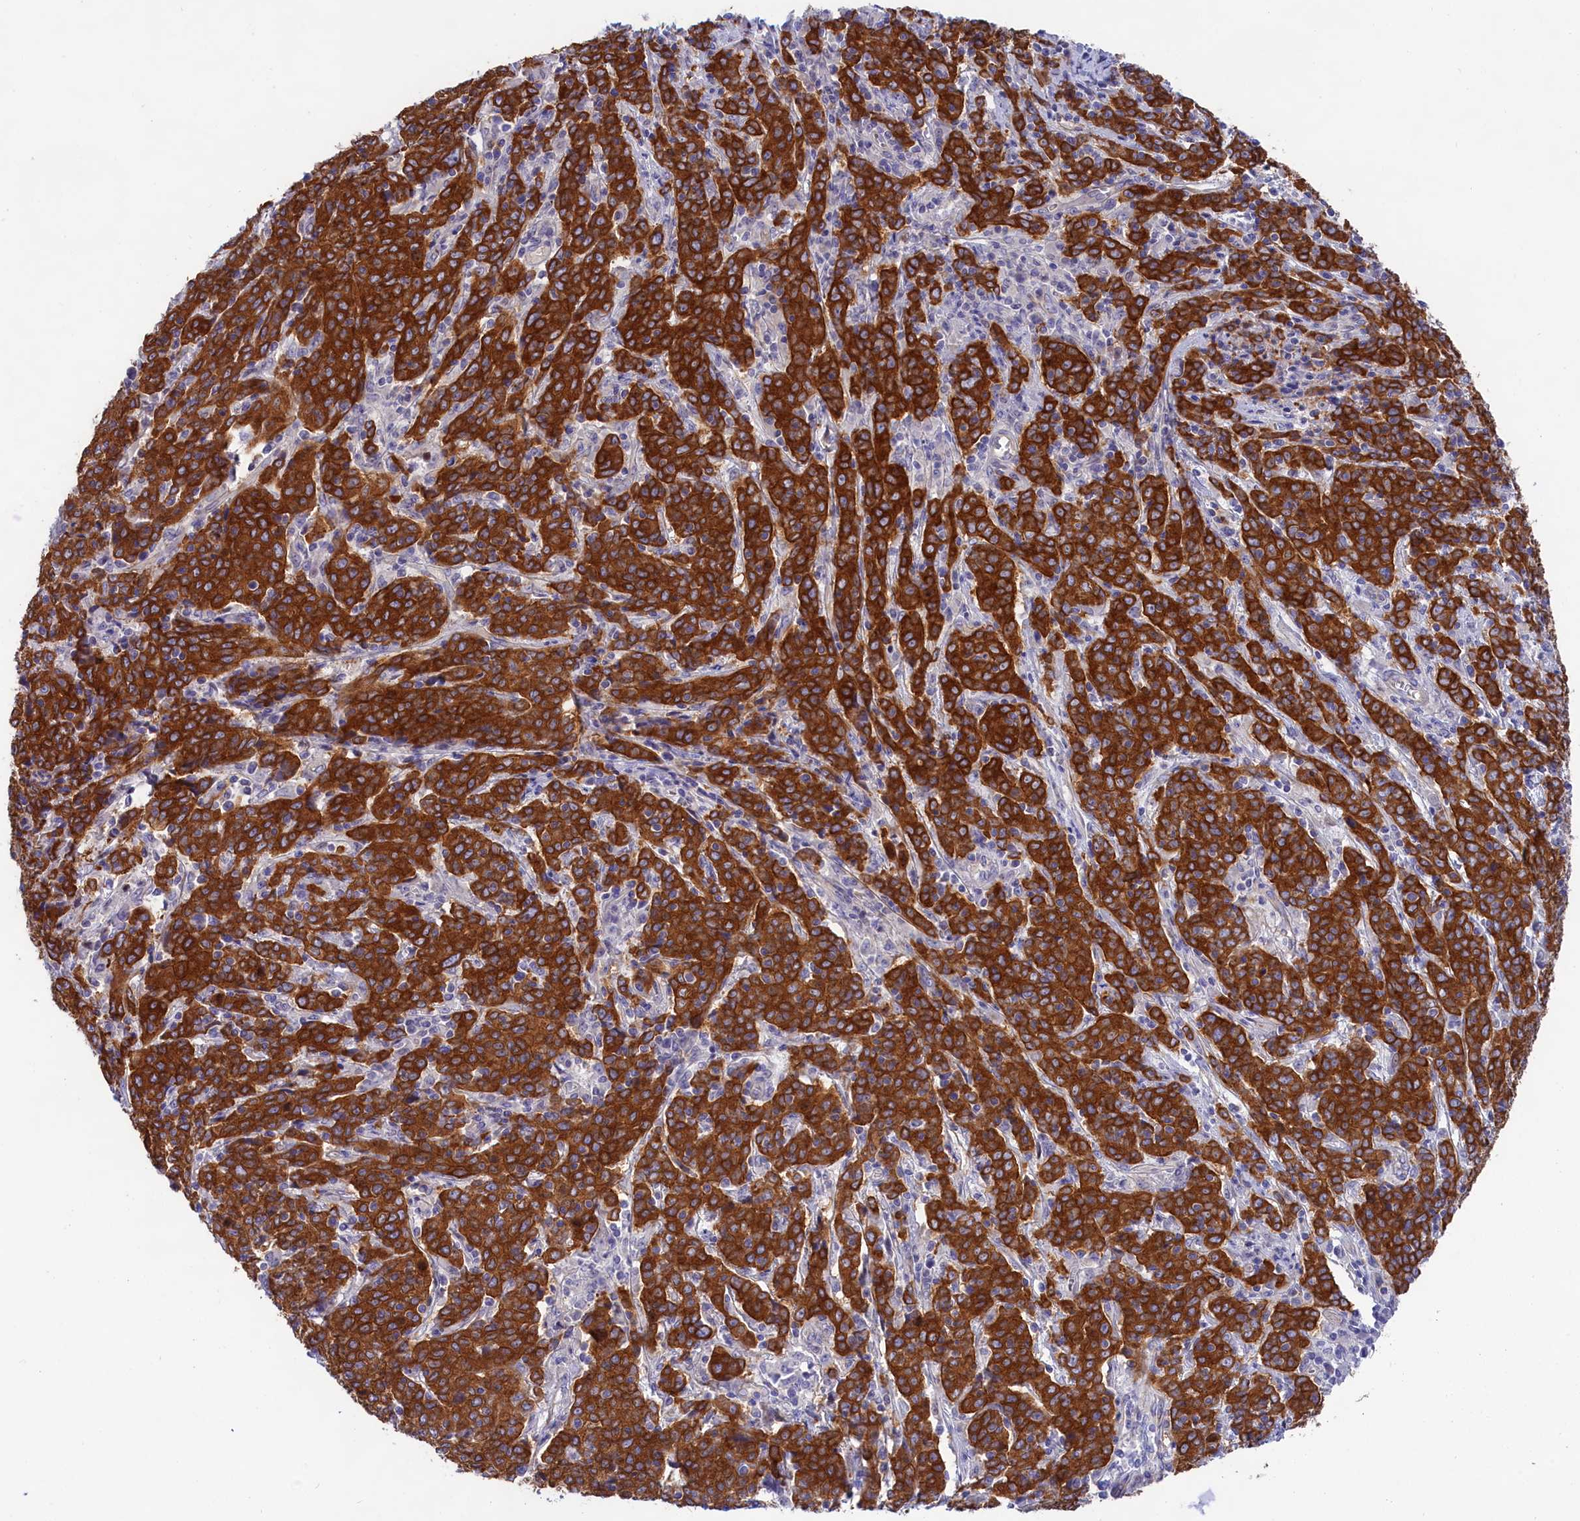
{"staining": {"intensity": "strong", "quantity": ">75%", "location": "cytoplasmic/membranous"}, "tissue": "cervical cancer", "cell_type": "Tumor cells", "image_type": "cancer", "snomed": [{"axis": "morphology", "description": "Squamous cell carcinoma, NOS"}, {"axis": "topography", "description": "Cervix"}], "caption": "Protein expression analysis of human squamous cell carcinoma (cervical) reveals strong cytoplasmic/membranous staining in approximately >75% of tumor cells.", "gene": "PPP1R13L", "patient": {"sex": "female", "age": 67}}